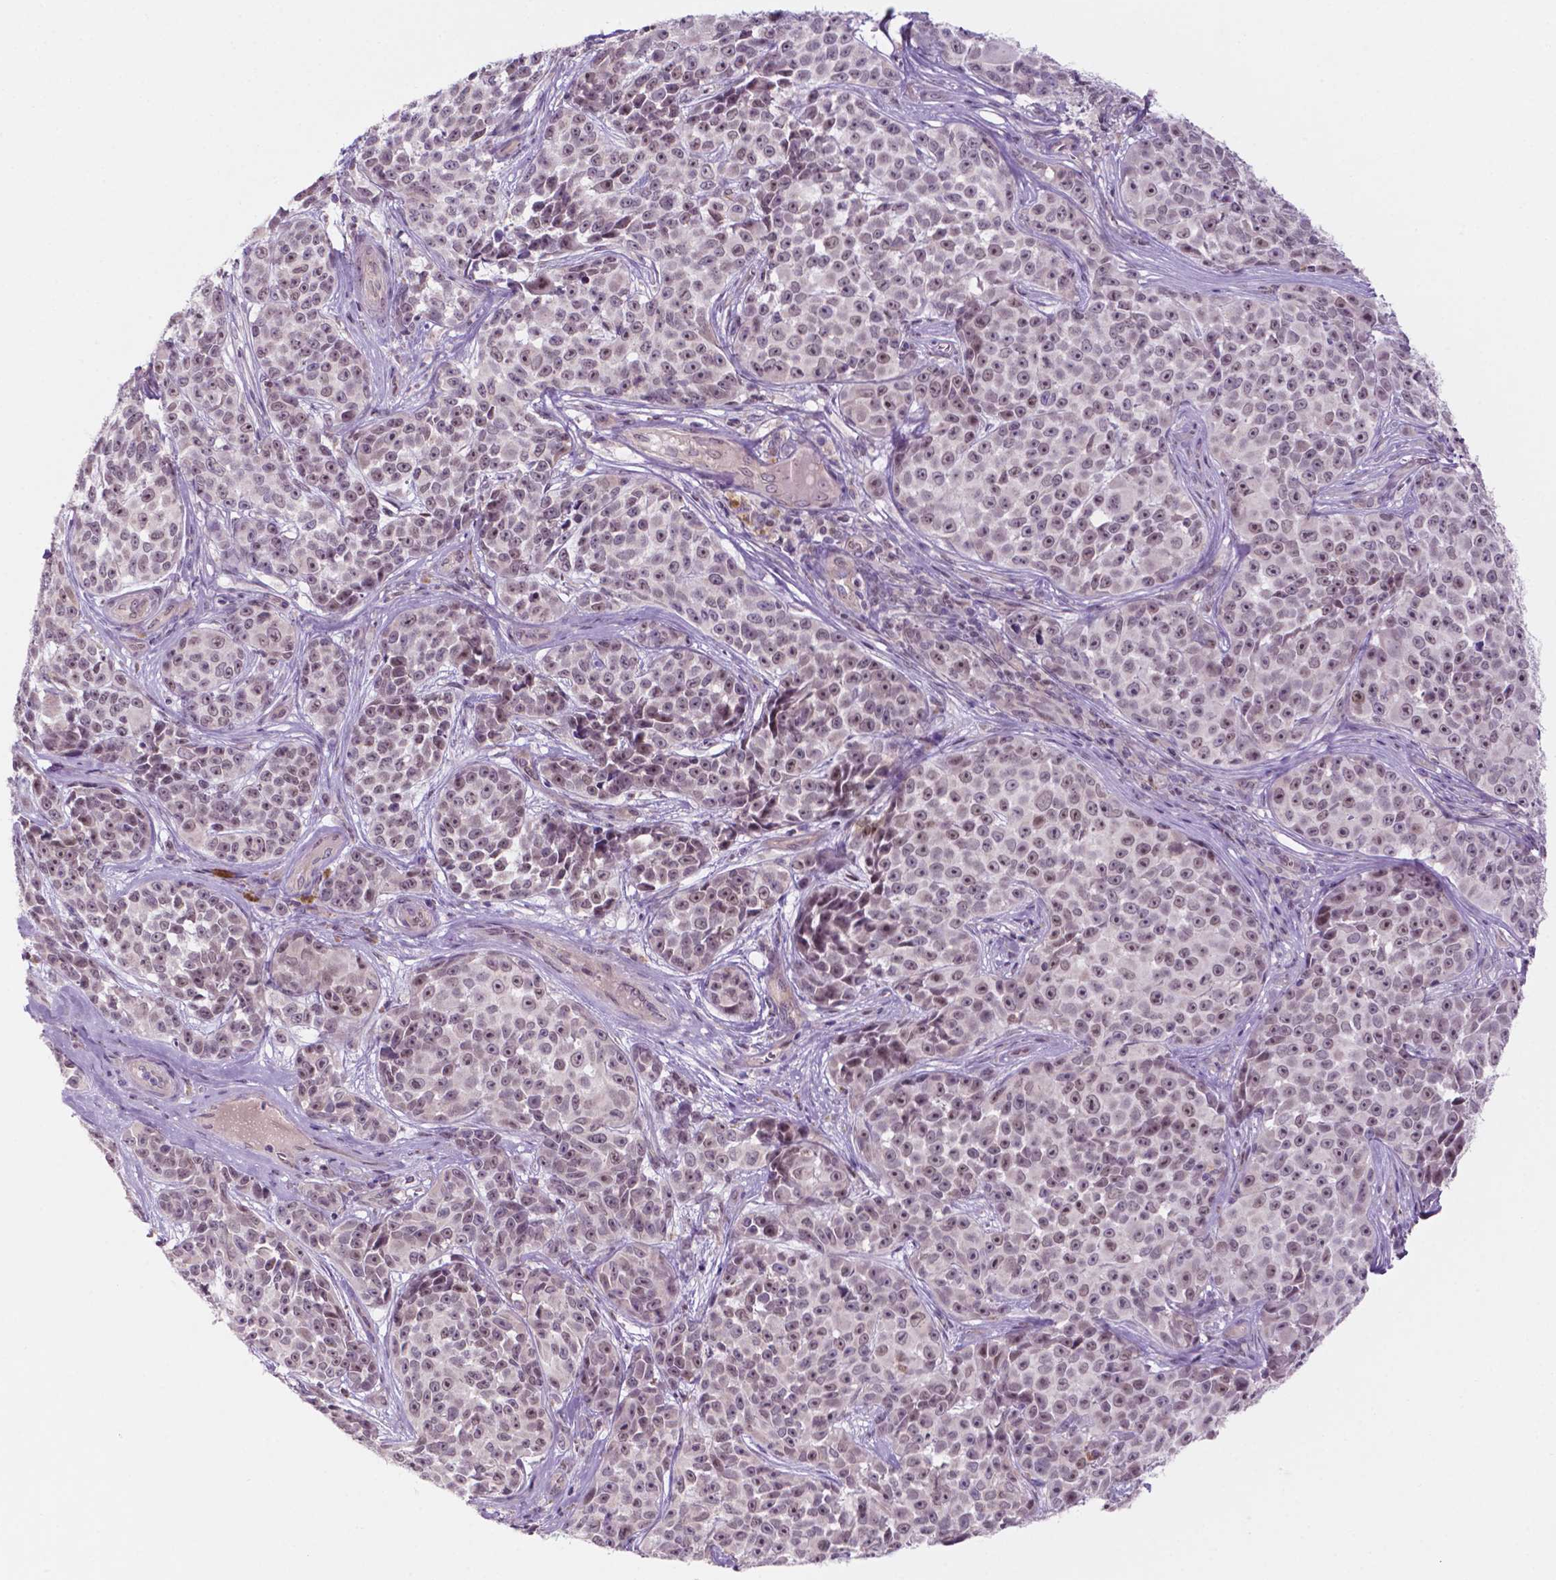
{"staining": {"intensity": "weak", "quantity": ">75%", "location": "nuclear"}, "tissue": "melanoma", "cell_type": "Tumor cells", "image_type": "cancer", "snomed": [{"axis": "morphology", "description": "Malignant melanoma, NOS"}, {"axis": "topography", "description": "Skin"}], "caption": "Melanoma was stained to show a protein in brown. There is low levels of weak nuclear staining in about >75% of tumor cells.", "gene": "FAM50B", "patient": {"sex": "female", "age": 88}}